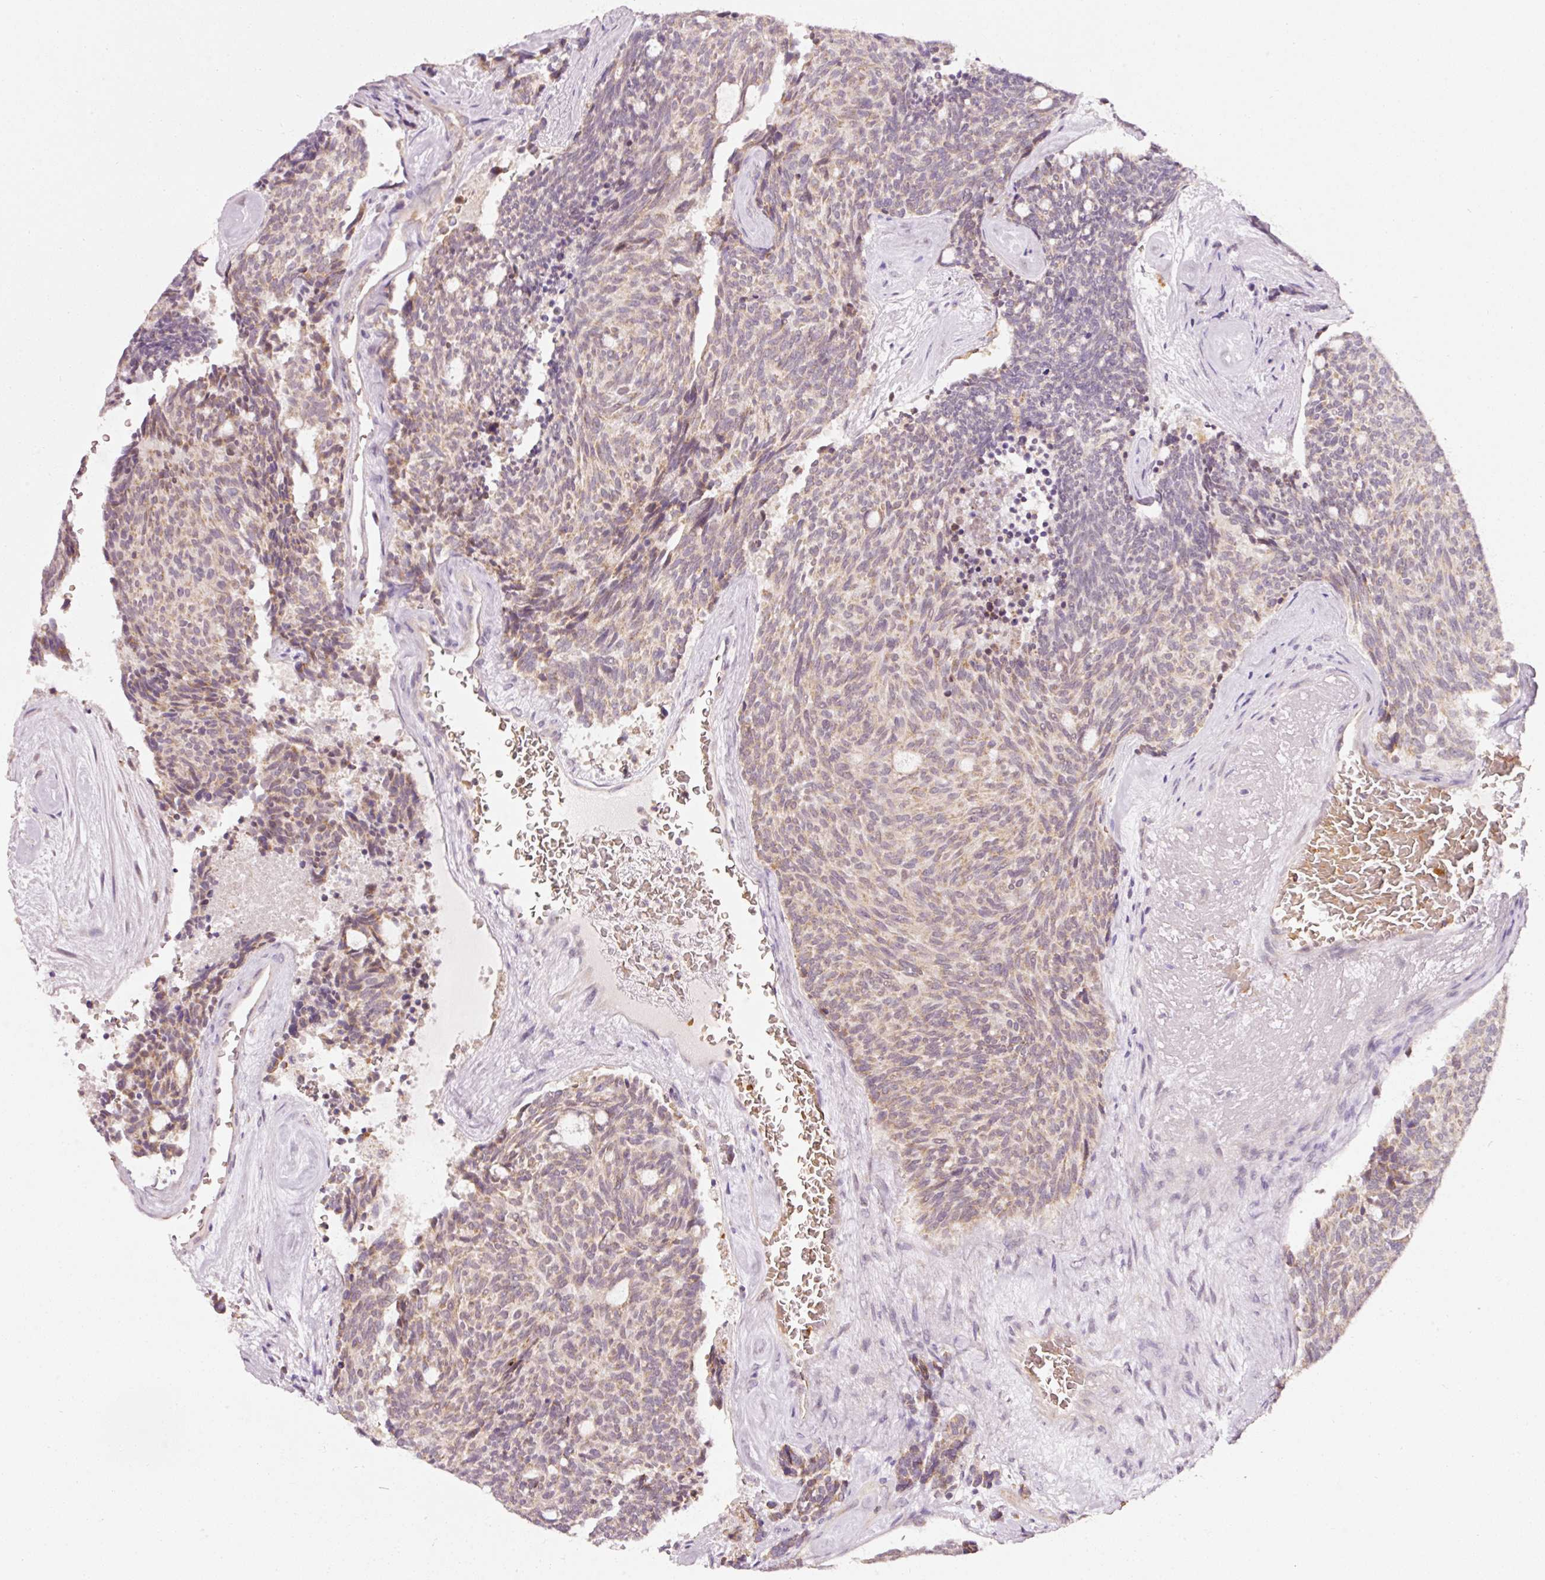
{"staining": {"intensity": "weak", "quantity": ">75%", "location": "cytoplasmic/membranous"}, "tissue": "carcinoid", "cell_type": "Tumor cells", "image_type": "cancer", "snomed": [{"axis": "morphology", "description": "Carcinoid, malignant, NOS"}, {"axis": "topography", "description": "Pancreas"}], "caption": "Carcinoid stained with immunohistochemistry exhibits weak cytoplasmic/membranous positivity in about >75% of tumor cells.", "gene": "ZNF460", "patient": {"sex": "female", "age": 54}}